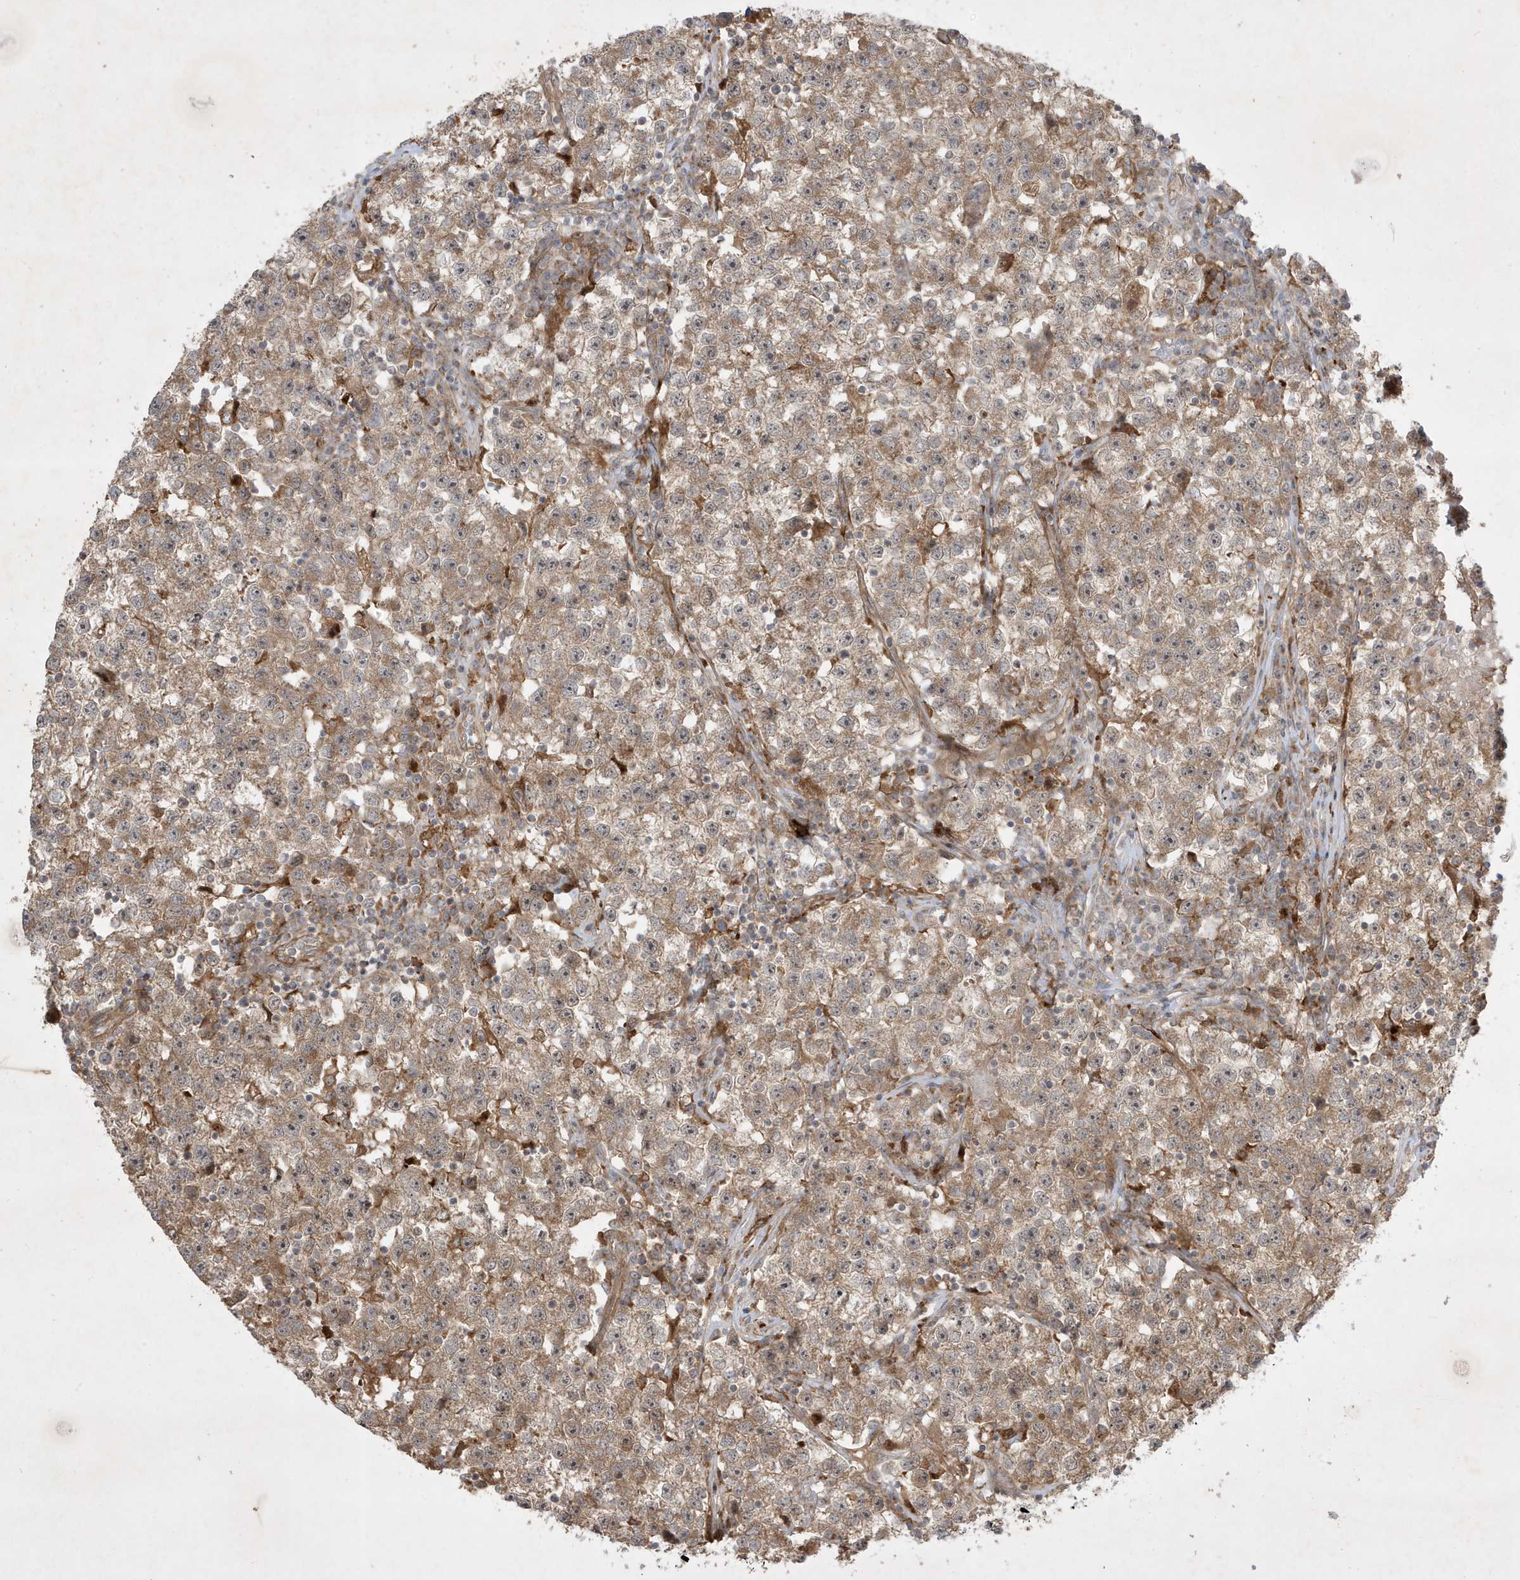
{"staining": {"intensity": "moderate", "quantity": ">75%", "location": "cytoplasmic/membranous"}, "tissue": "testis cancer", "cell_type": "Tumor cells", "image_type": "cancer", "snomed": [{"axis": "morphology", "description": "Seminoma, NOS"}, {"axis": "topography", "description": "Testis"}], "caption": "Protein expression analysis of human testis cancer (seminoma) reveals moderate cytoplasmic/membranous expression in approximately >75% of tumor cells.", "gene": "IFT57", "patient": {"sex": "male", "age": 22}}